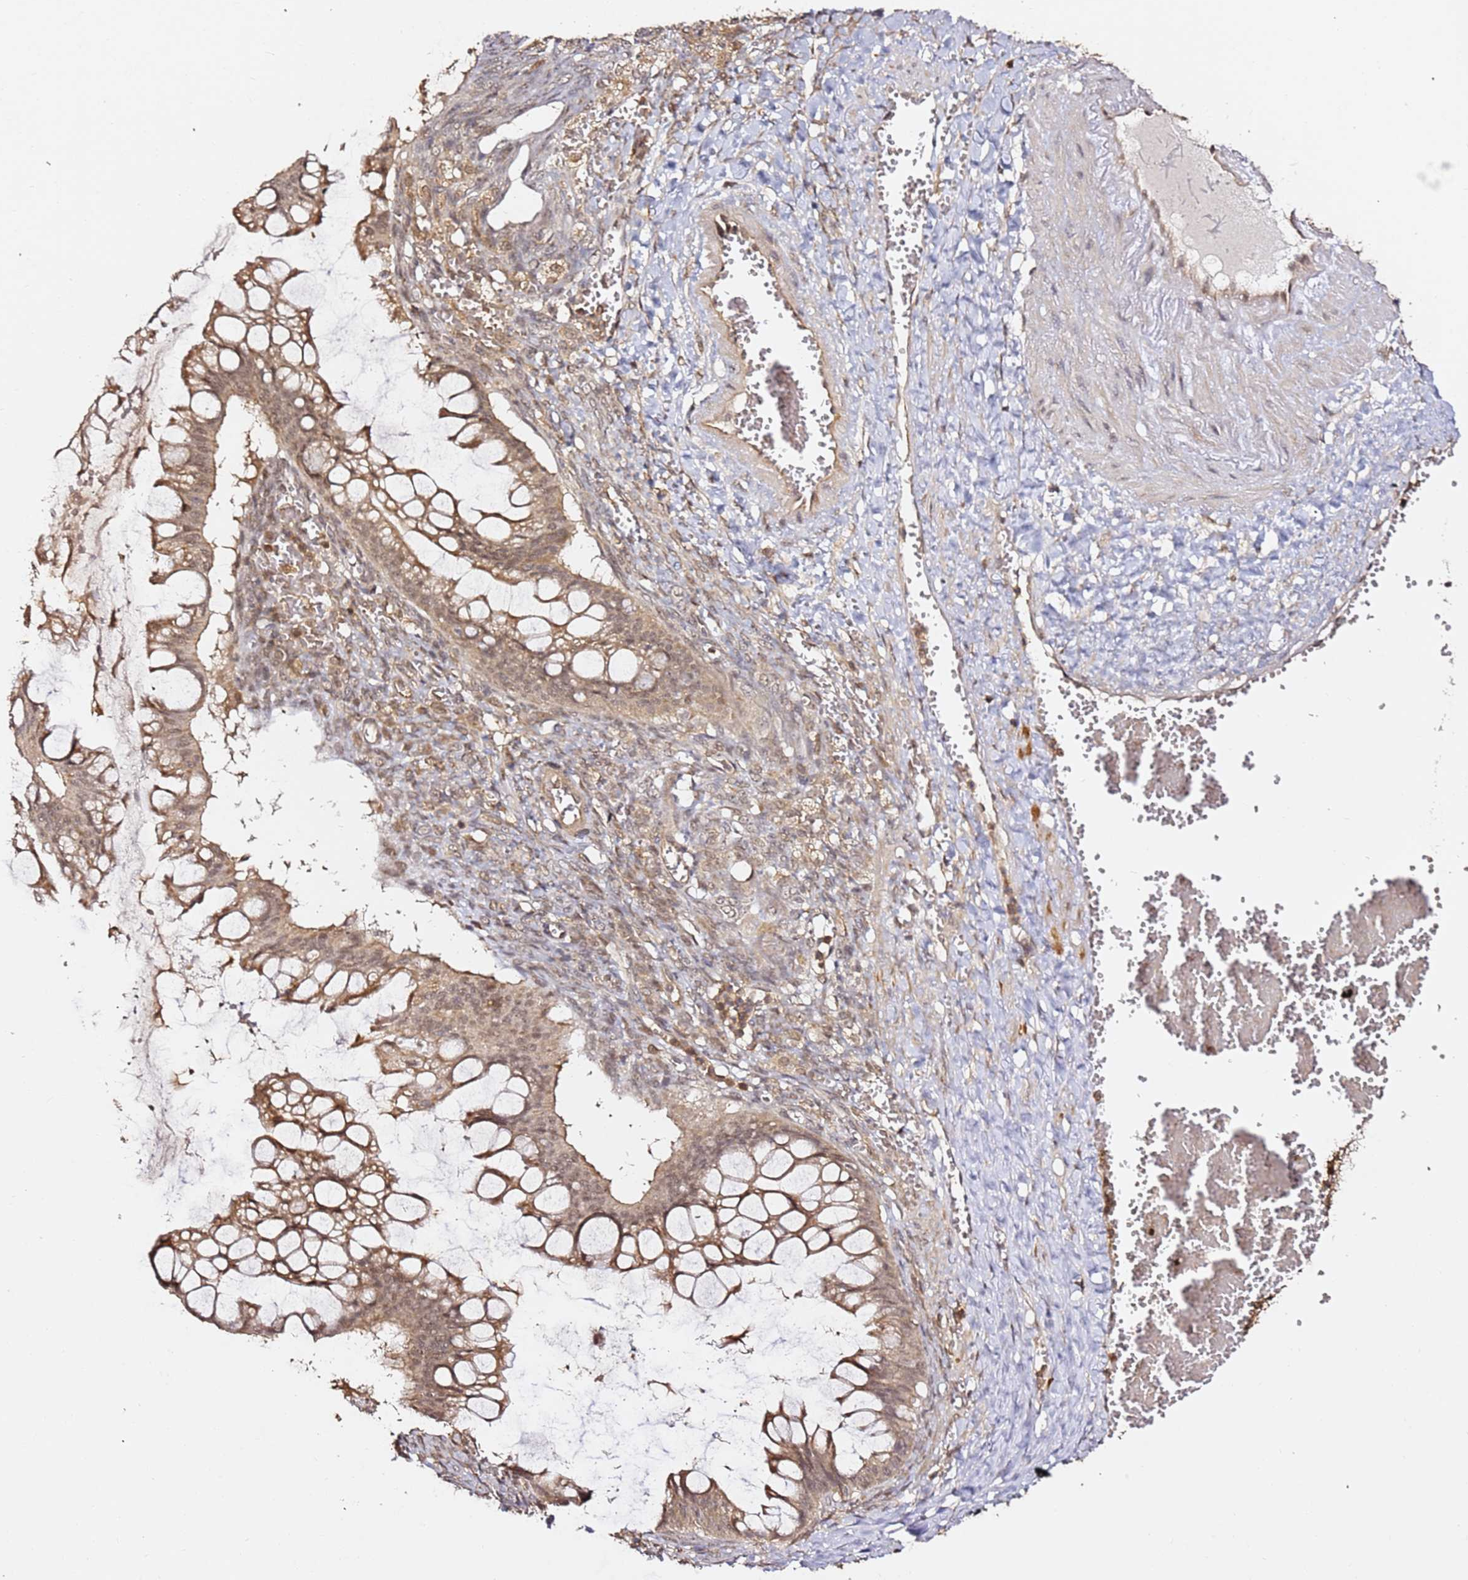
{"staining": {"intensity": "moderate", "quantity": ">75%", "location": "cytoplasmic/membranous,nuclear"}, "tissue": "ovarian cancer", "cell_type": "Tumor cells", "image_type": "cancer", "snomed": [{"axis": "morphology", "description": "Cystadenocarcinoma, mucinous, NOS"}, {"axis": "topography", "description": "Ovary"}], "caption": "This is an image of immunohistochemistry staining of ovarian cancer (mucinous cystadenocarcinoma), which shows moderate positivity in the cytoplasmic/membranous and nuclear of tumor cells.", "gene": "OR5V1", "patient": {"sex": "female", "age": 73}}